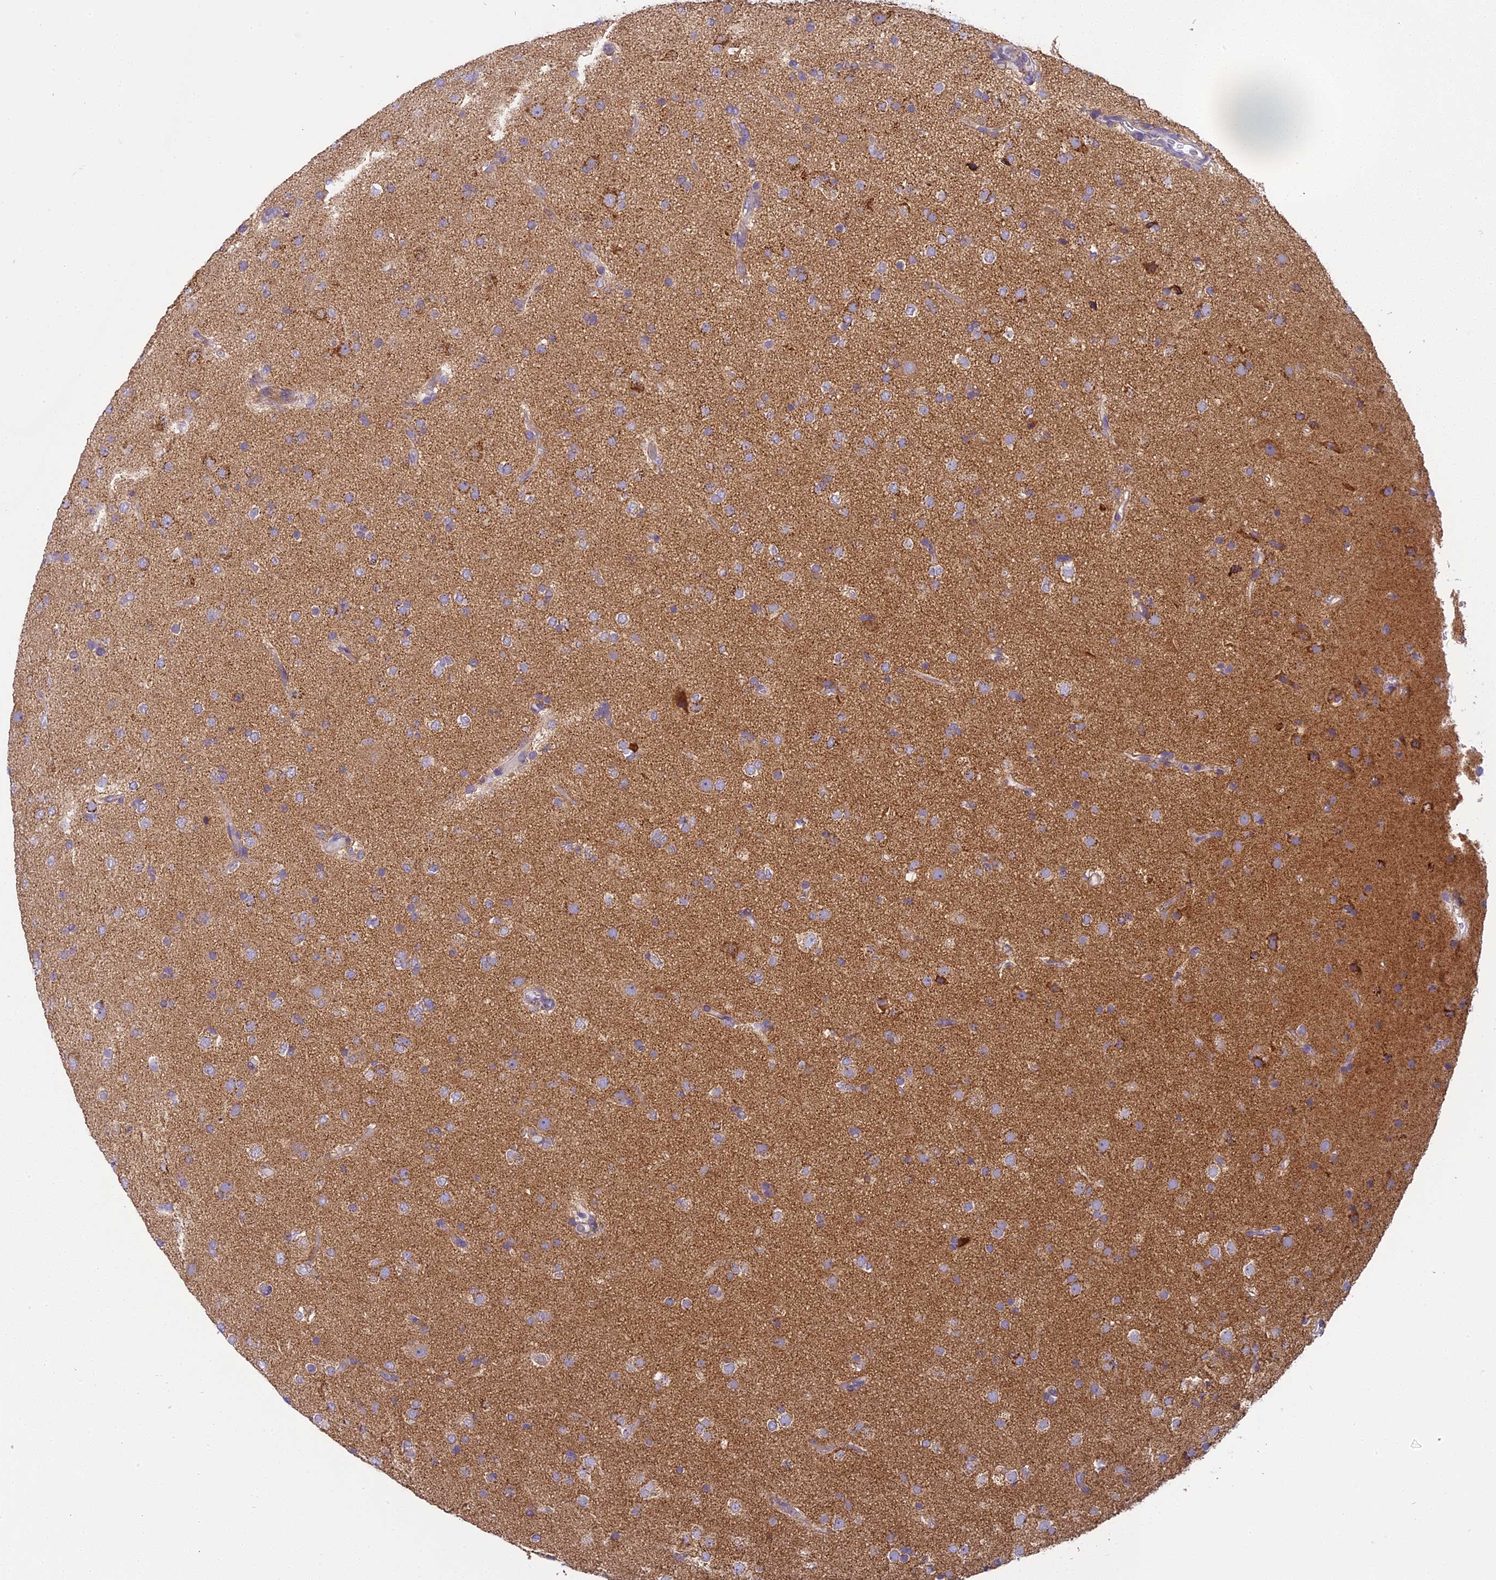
{"staining": {"intensity": "negative", "quantity": "none", "location": "none"}, "tissue": "glioma", "cell_type": "Tumor cells", "image_type": "cancer", "snomed": [{"axis": "morphology", "description": "Glioma, malignant, Low grade"}, {"axis": "topography", "description": "Brain"}], "caption": "High power microscopy histopathology image of an immunohistochemistry (IHC) histopathology image of malignant glioma (low-grade), revealing no significant positivity in tumor cells. Nuclei are stained in blue.", "gene": "ARHGEF37", "patient": {"sex": "male", "age": 65}}